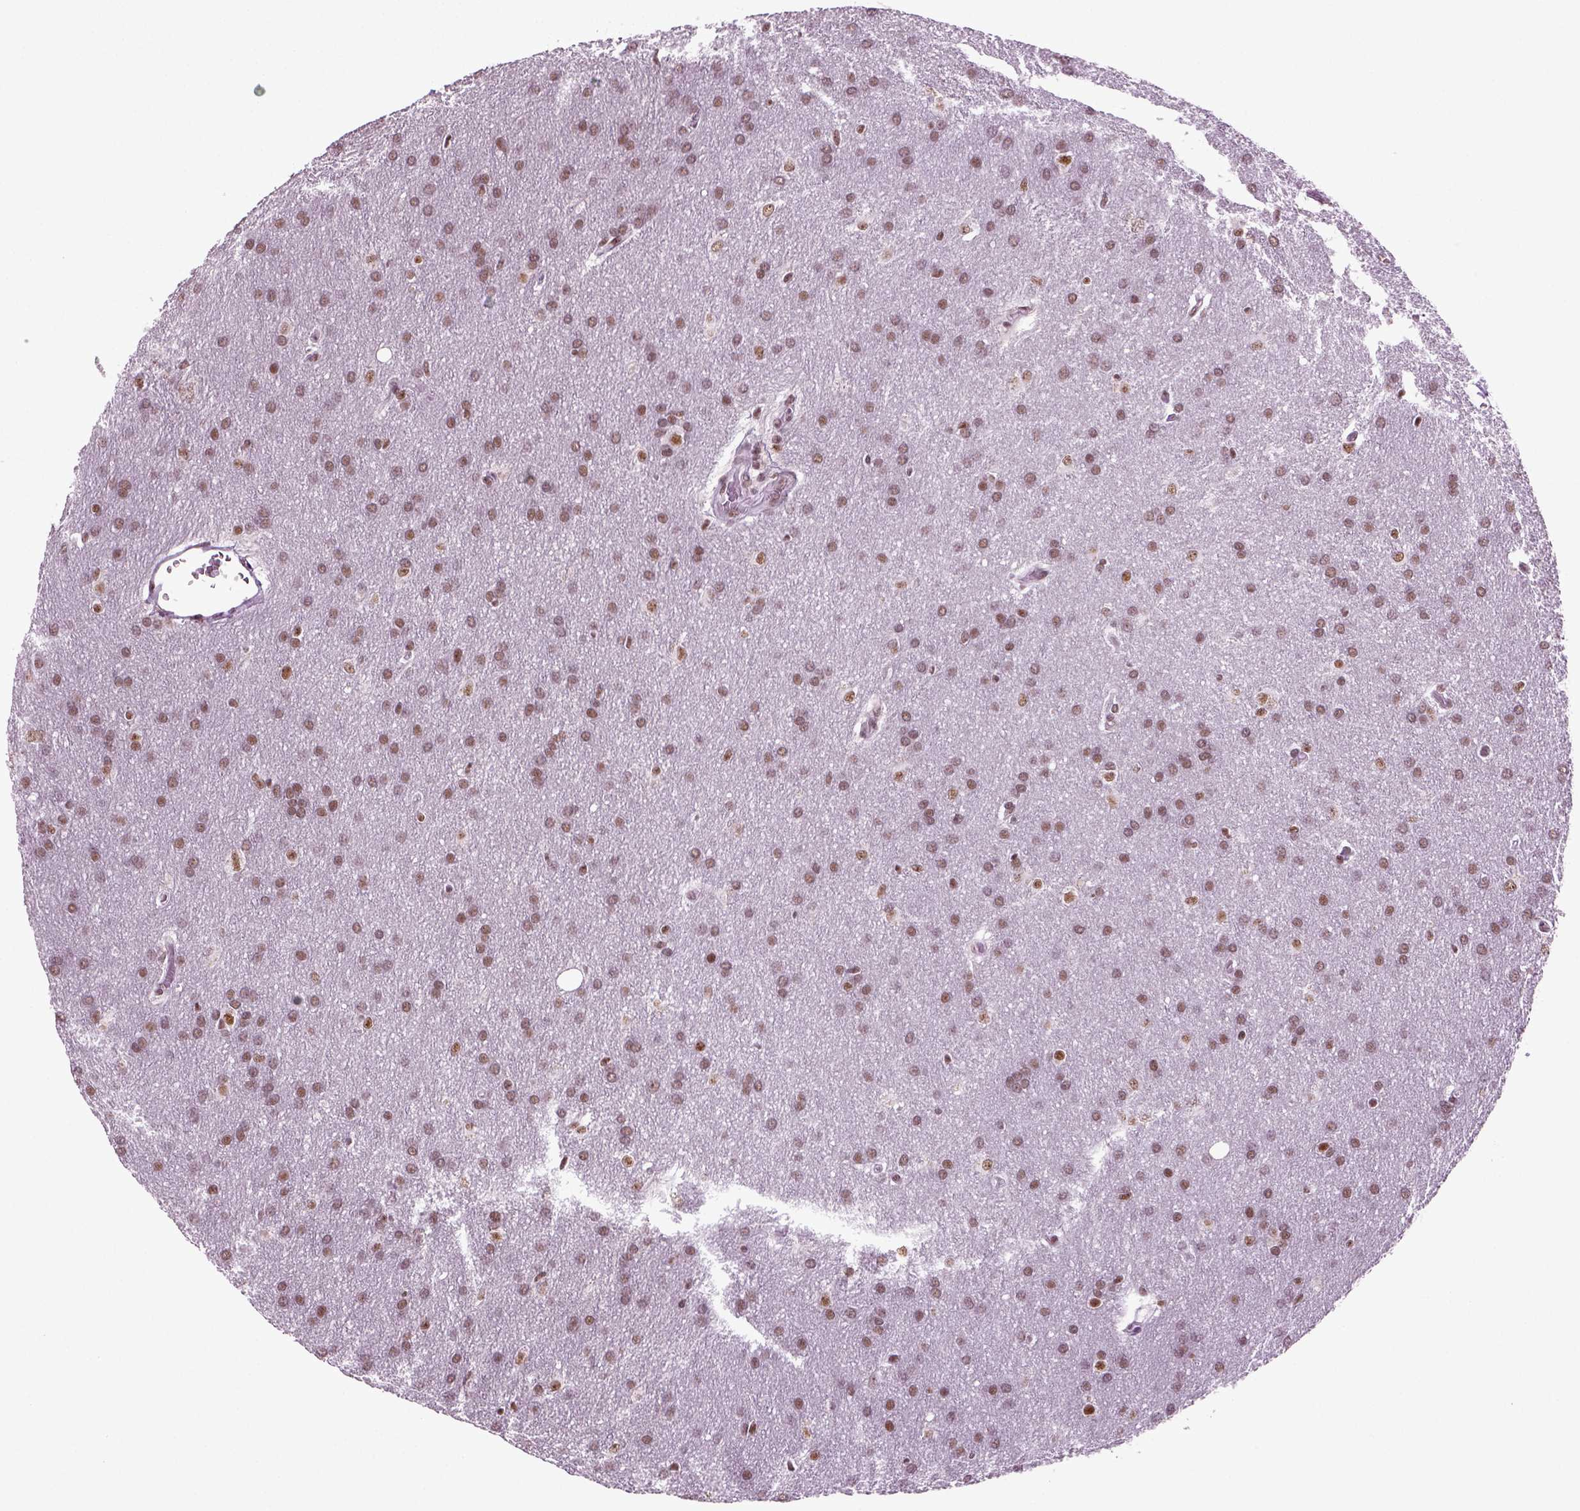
{"staining": {"intensity": "weak", "quantity": ">75%", "location": "nuclear"}, "tissue": "glioma", "cell_type": "Tumor cells", "image_type": "cancer", "snomed": [{"axis": "morphology", "description": "Glioma, malignant, Low grade"}, {"axis": "topography", "description": "Brain"}], "caption": "Immunohistochemical staining of glioma shows low levels of weak nuclear staining in approximately >75% of tumor cells.", "gene": "RCOR3", "patient": {"sex": "female", "age": 32}}